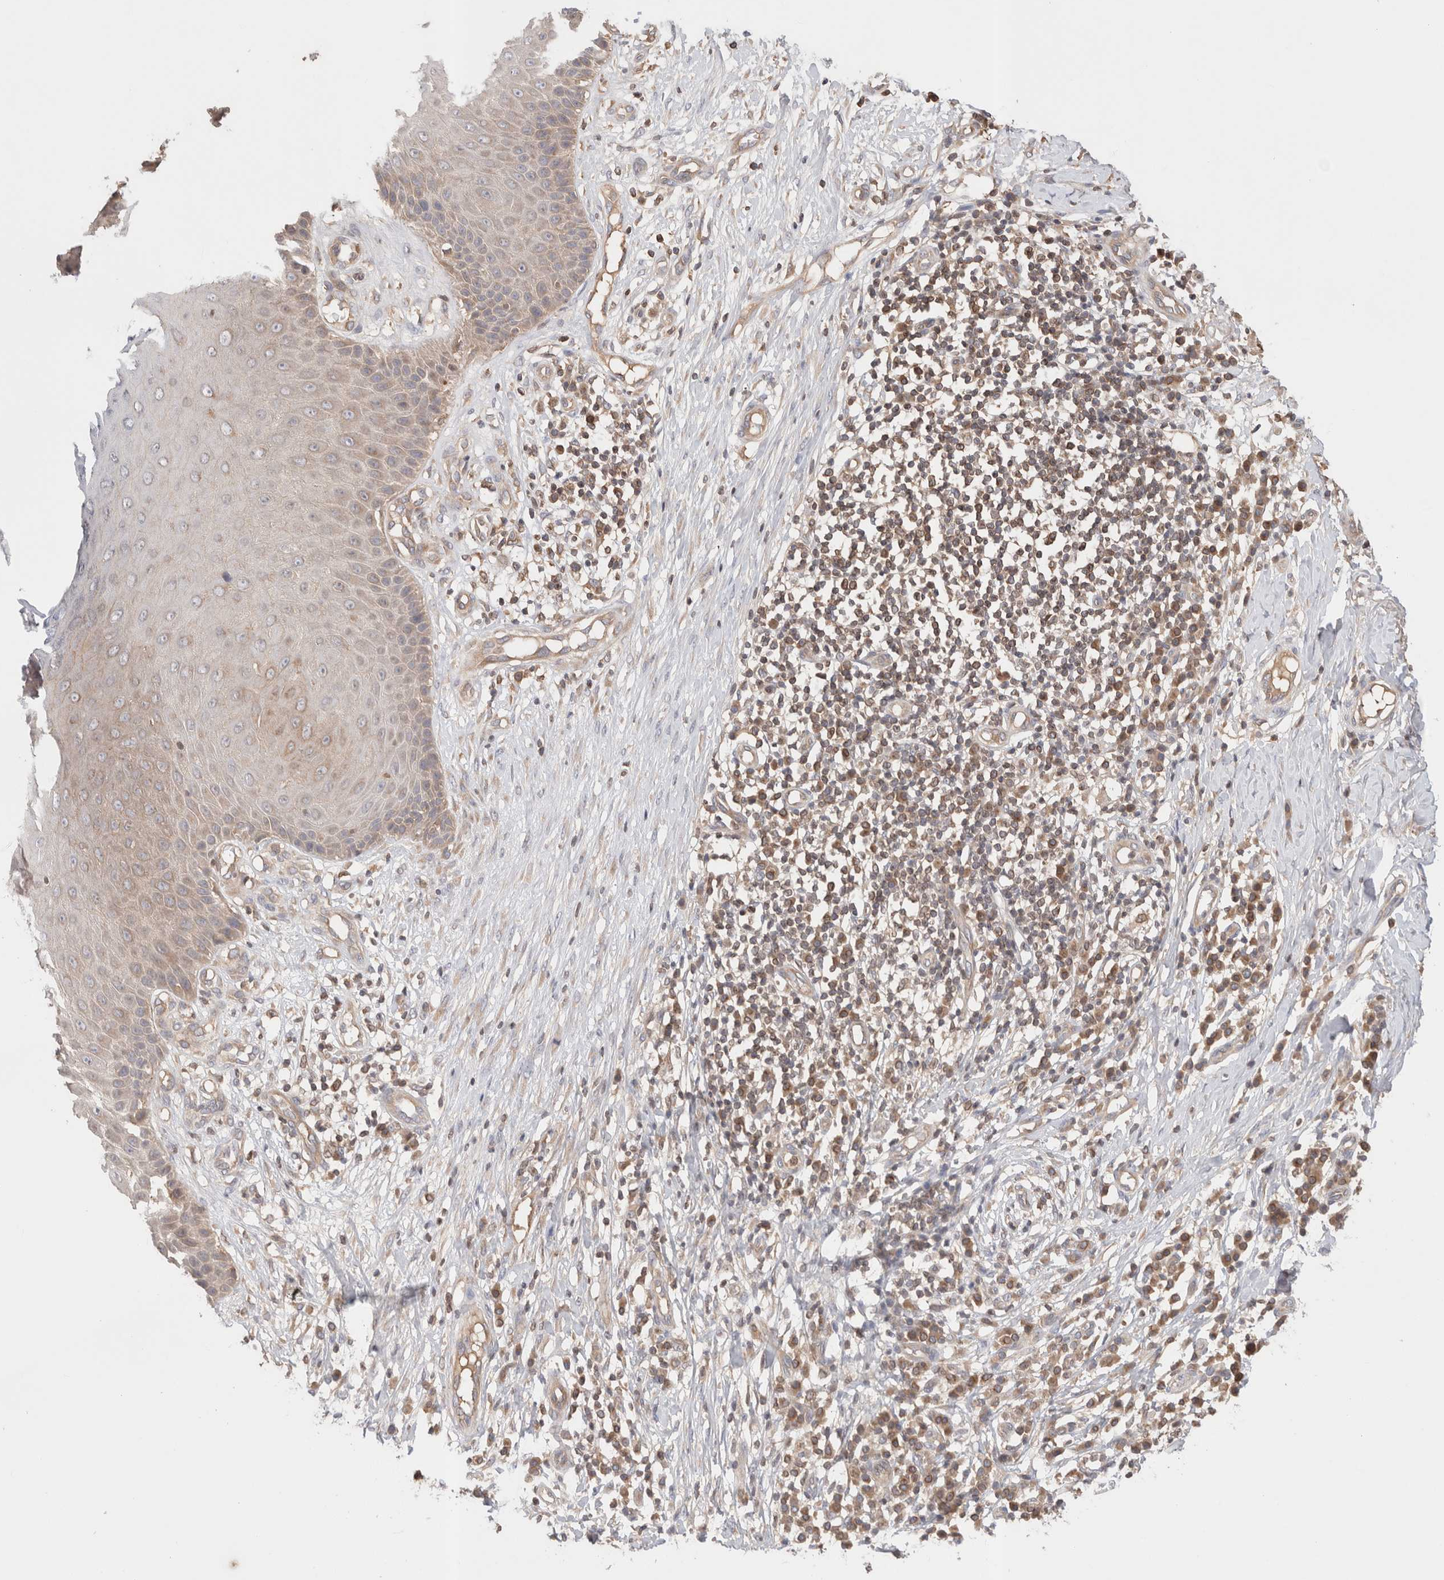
{"staining": {"intensity": "weak", "quantity": "<25%", "location": "cytoplasmic/membranous"}, "tissue": "skin cancer", "cell_type": "Tumor cells", "image_type": "cancer", "snomed": [{"axis": "morphology", "description": "Normal tissue, NOS"}, {"axis": "morphology", "description": "Basal cell carcinoma"}, {"axis": "topography", "description": "Skin"}], "caption": "Protein analysis of skin basal cell carcinoma displays no significant positivity in tumor cells.", "gene": "SIKE1", "patient": {"sex": "male", "age": 67}}